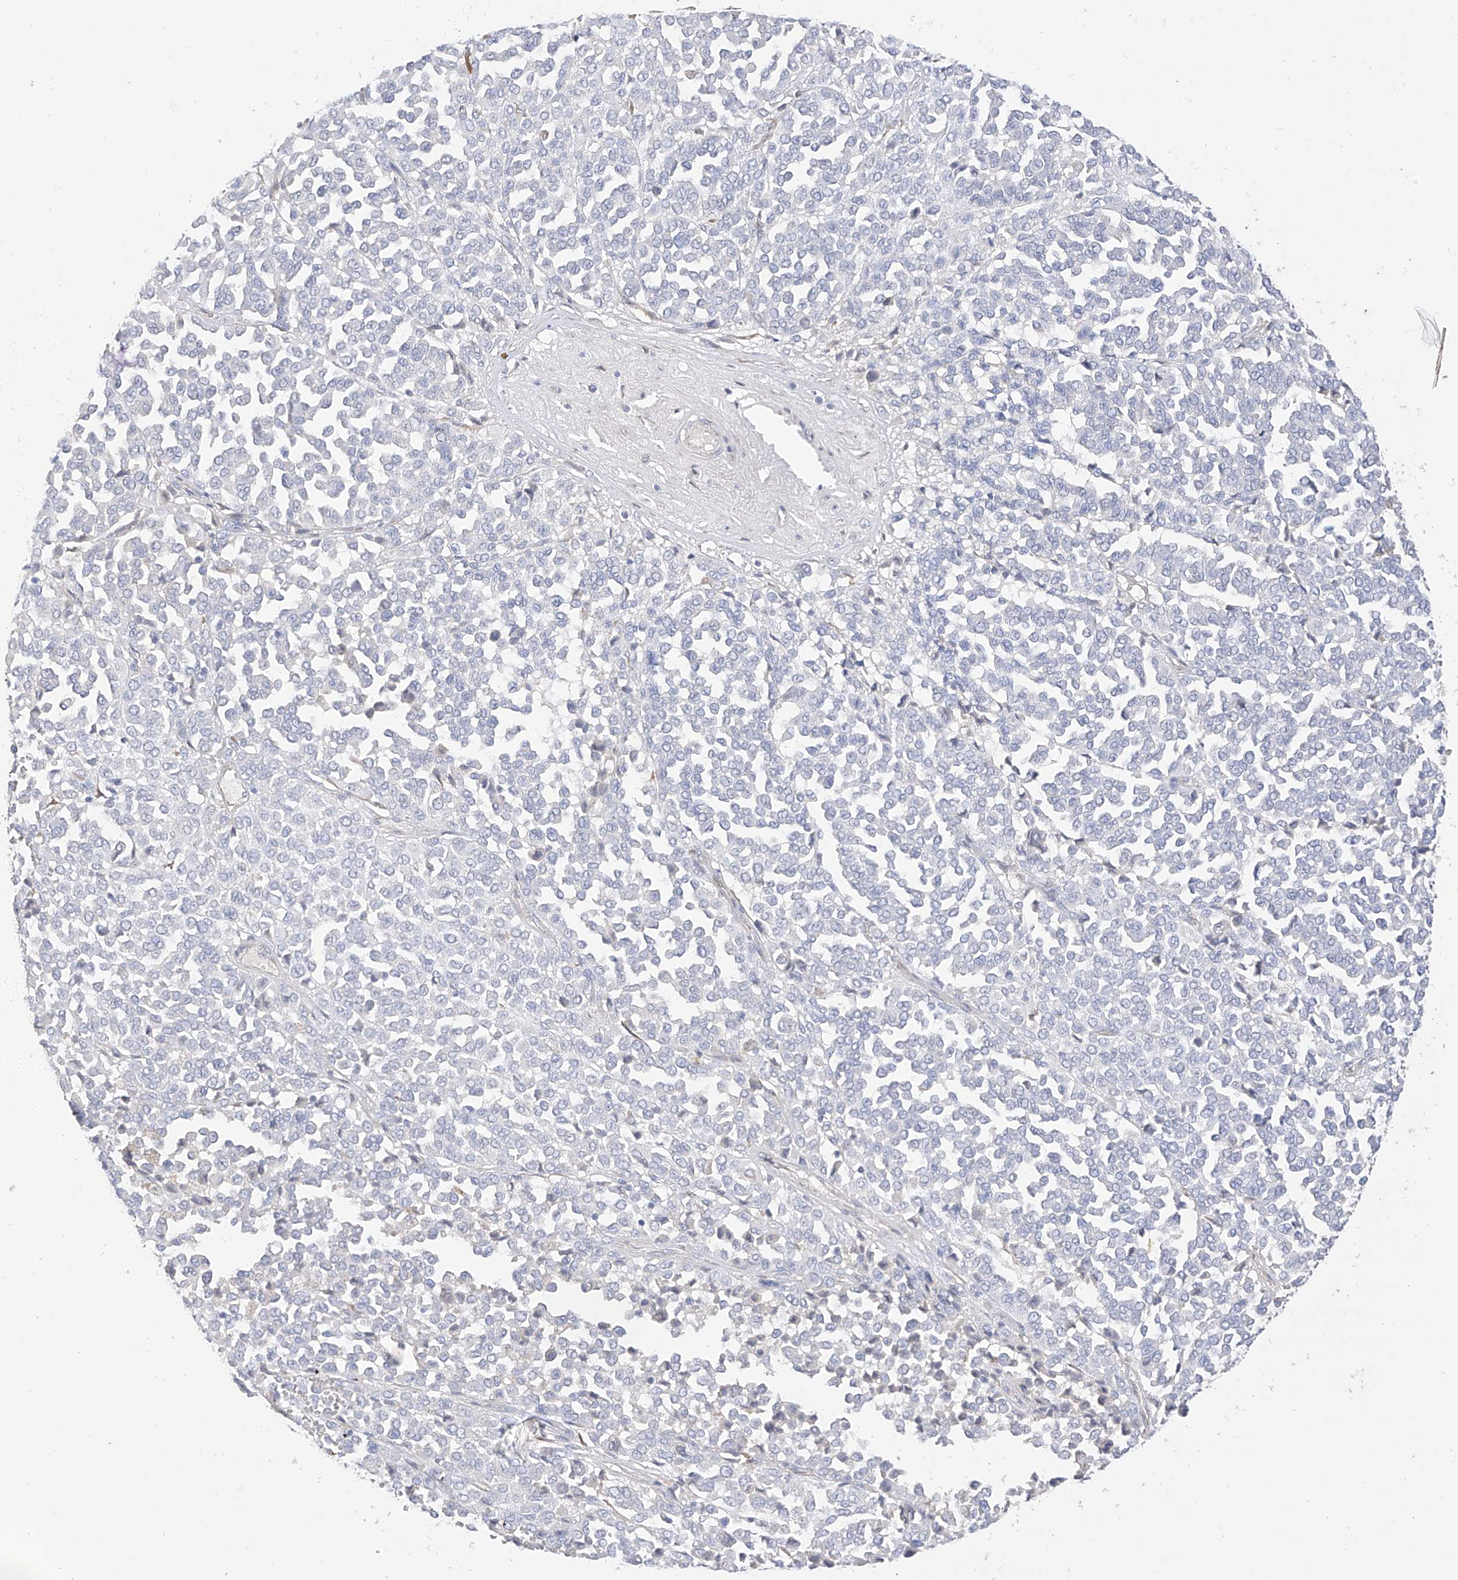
{"staining": {"intensity": "negative", "quantity": "none", "location": "none"}, "tissue": "melanoma", "cell_type": "Tumor cells", "image_type": "cancer", "snomed": [{"axis": "morphology", "description": "Malignant melanoma, Metastatic site"}, {"axis": "topography", "description": "Pancreas"}], "caption": "High power microscopy micrograph of an IHC micrograph of malignant melanoma (metastatic site), revealing no significant positivity in tumor cells.", "gene": "RASA2", "patient": {"sex": "female", "age": 30}}